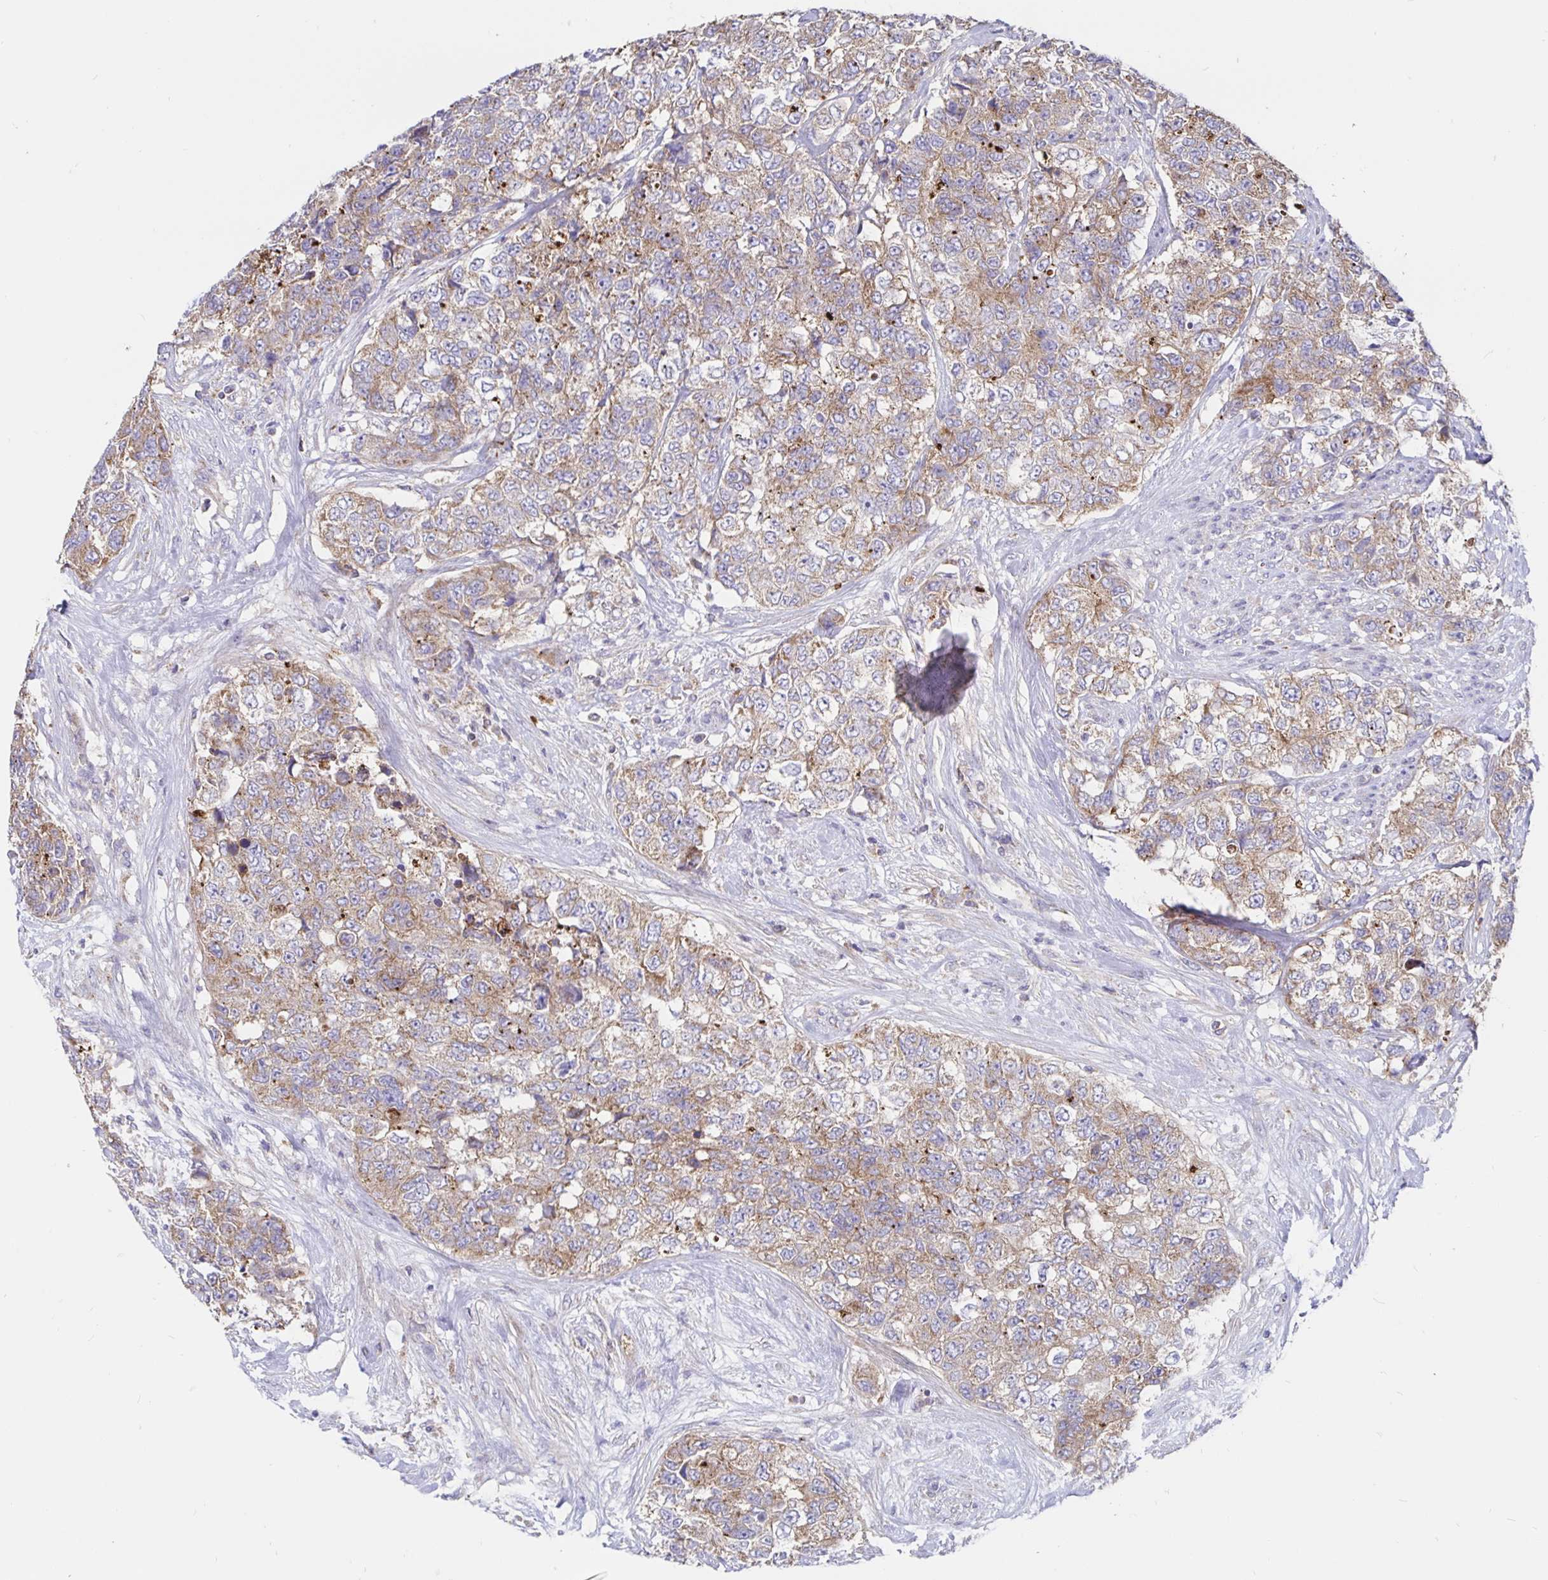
{"staining": {"intensity": "weak", "quantity": ">75%", "location": "cytoplasmic/membranous"}, "tissue": "urothelial cancer", "cell_type": "Tumor cells", "image_type": "cancer", "snomed": [{"axis": "morphology", "description": "Urothelial carcinoma, High grade"}, {"axis": "topography", "description": "Urinary bladder"}], "caption": "Urothelial cancer was stained to show a protein in brown. There is low levels of weak cytoplasmic/membranous positivity in about >75% of tumor cells.", "gene": "PRDX3", "patient": {"sex": "female", "age": 78}}